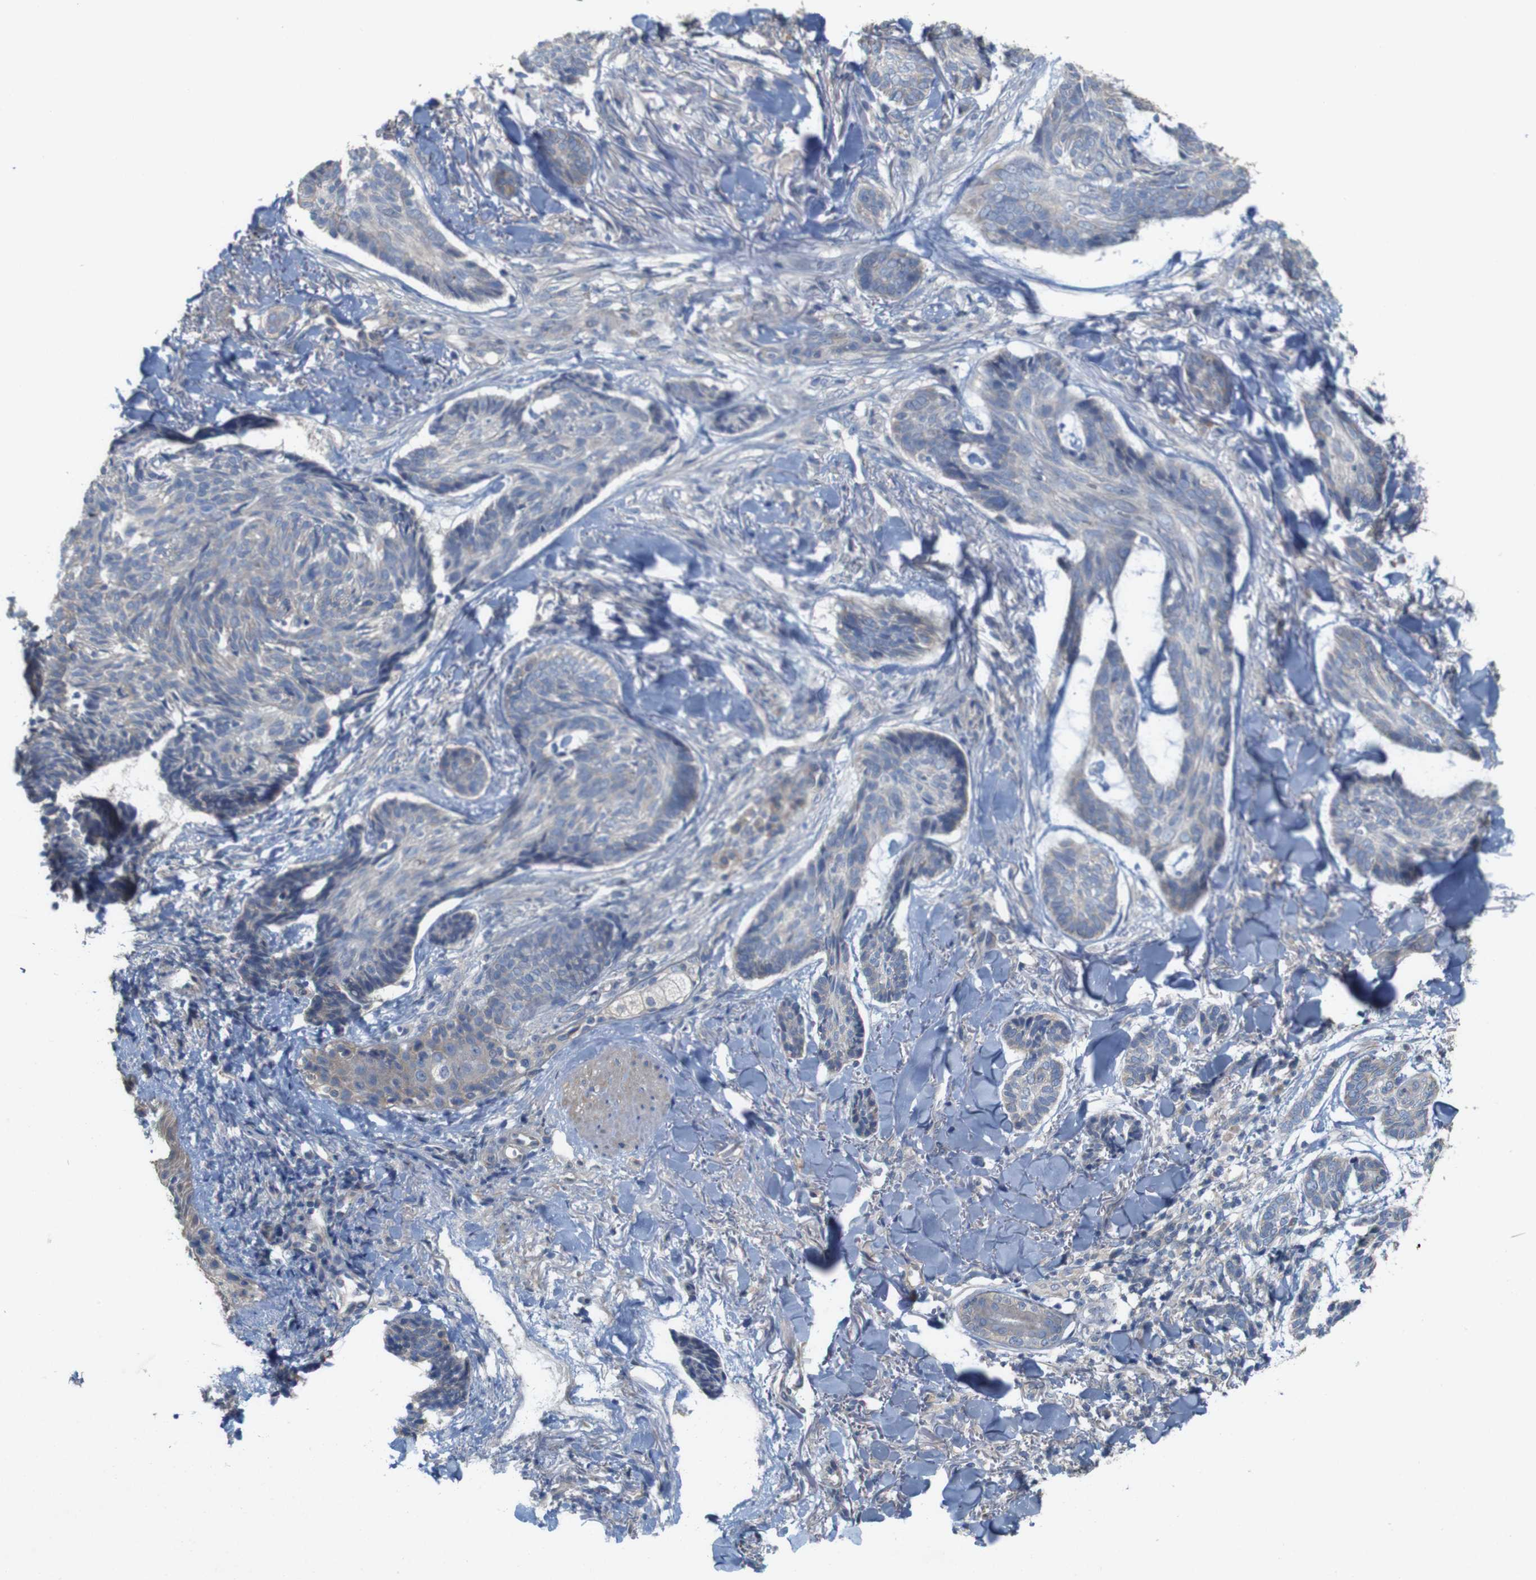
{"staining": {"intensity": "negative", "quantity": "none", "location": "none"}, "tissue": "skin cancer", "cell_type": "Tumor cells", "image_type": "cancer", "snomed": [{"axis": "morphology", "description": "Basal cell carcinoma"}, {"axis": "topography", "description": "Skin"}], "caption": "Tumor cells show no significant protein staining in skin cancer (basal cell carcinoma).", "gene": "MYEOV", "patient": {"sex": "male", "age": 43}}